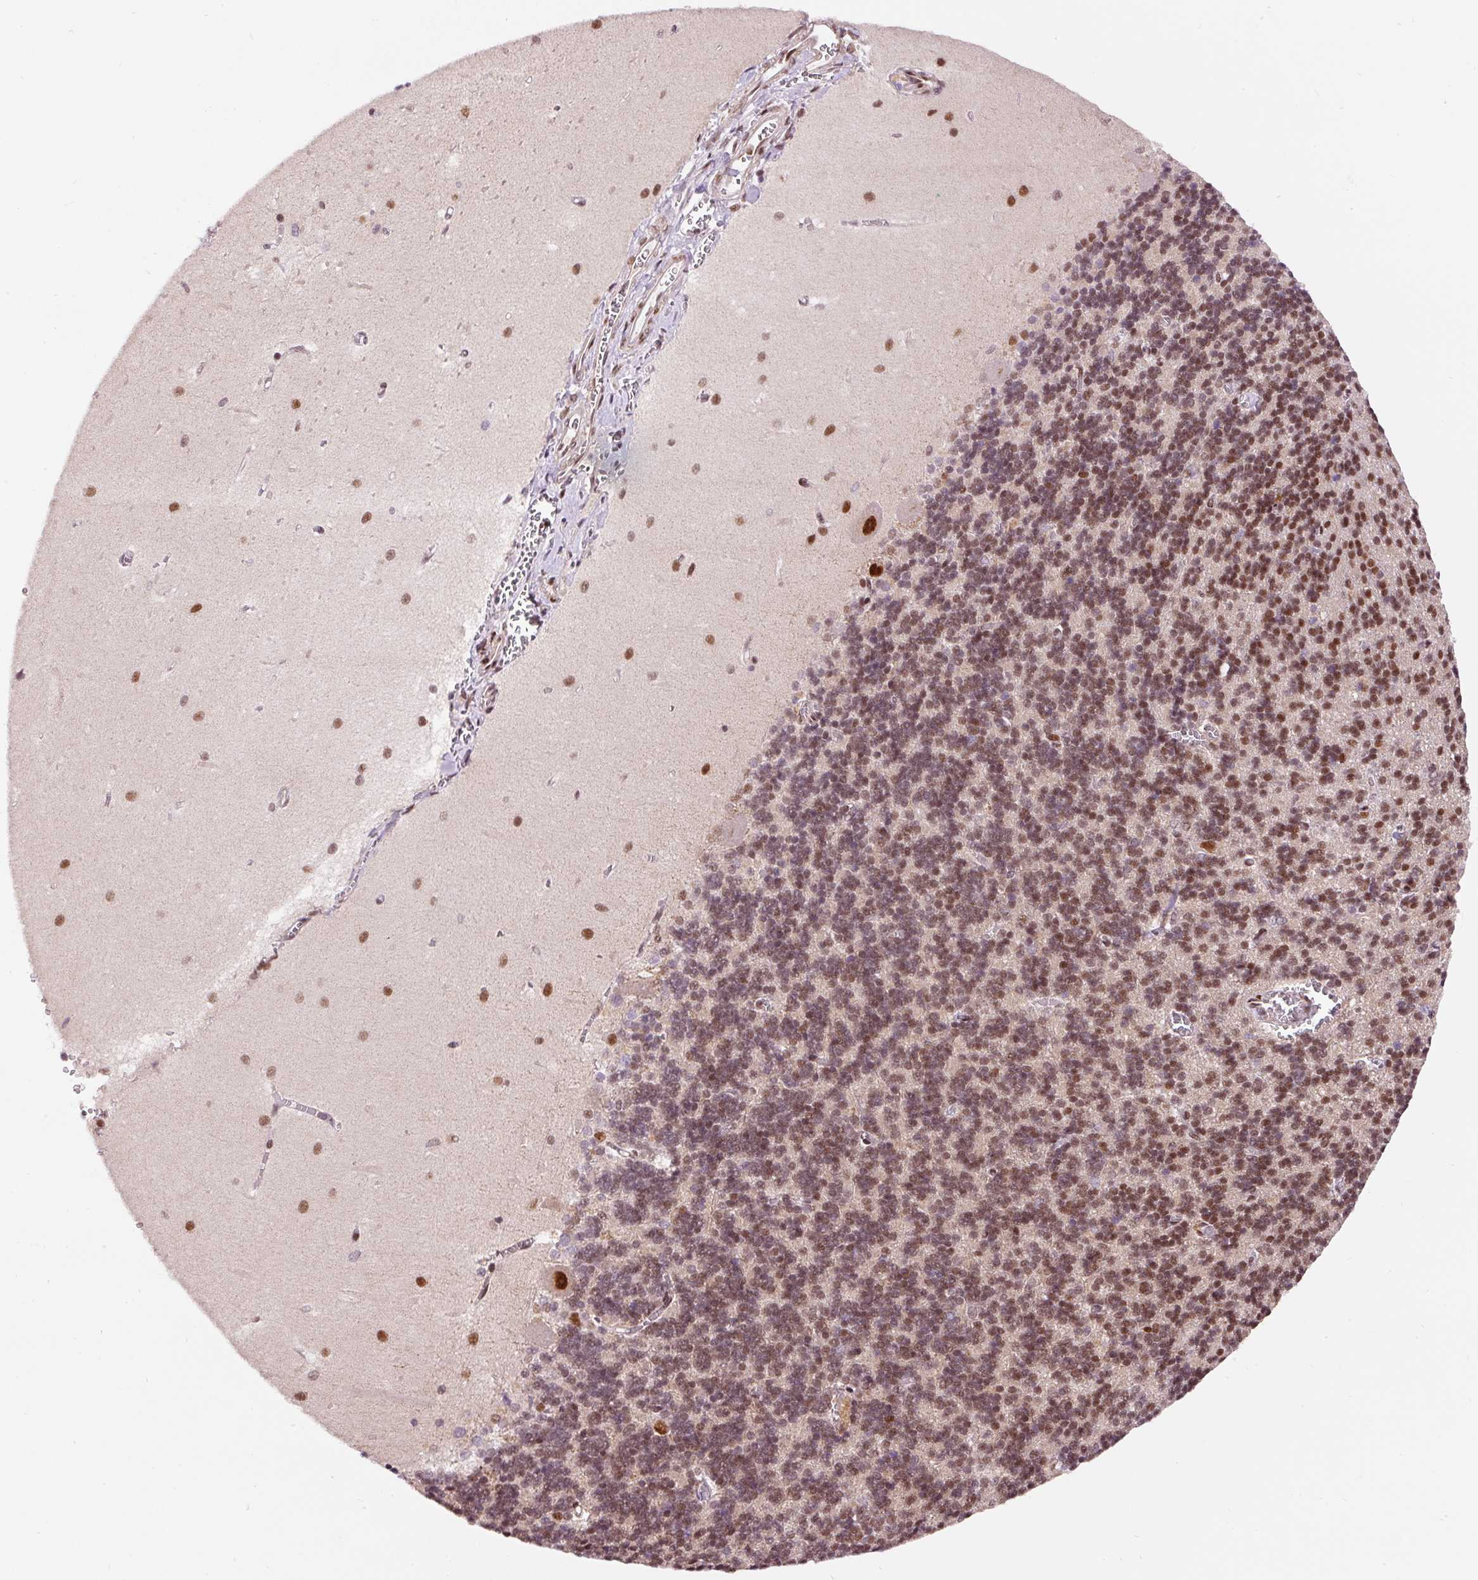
{"staining": {"intensity": "moderate", "quantity": ">75%", "location": "nuclear"}, "tissue": "cerebellum", "cell_type": "Cells in granular layer", "image_type": "normal", "snomed": [{"axis": "morphology", "description": "Normal tissue, NOS"}, {"axis": "topography", "description": "Cerebellum"}], "caption": "IHC micrograph of unremarkable cerebellum: human cerebellum stained using immunohistochemistry (IHC) shows medium levels of moderate protein expression localized specifically in the nuclear of cells in granular layer, appearing as a nuclear brown color.", "gene": "HNRNPC", "patient": {"sex": "male", "age": 37}}